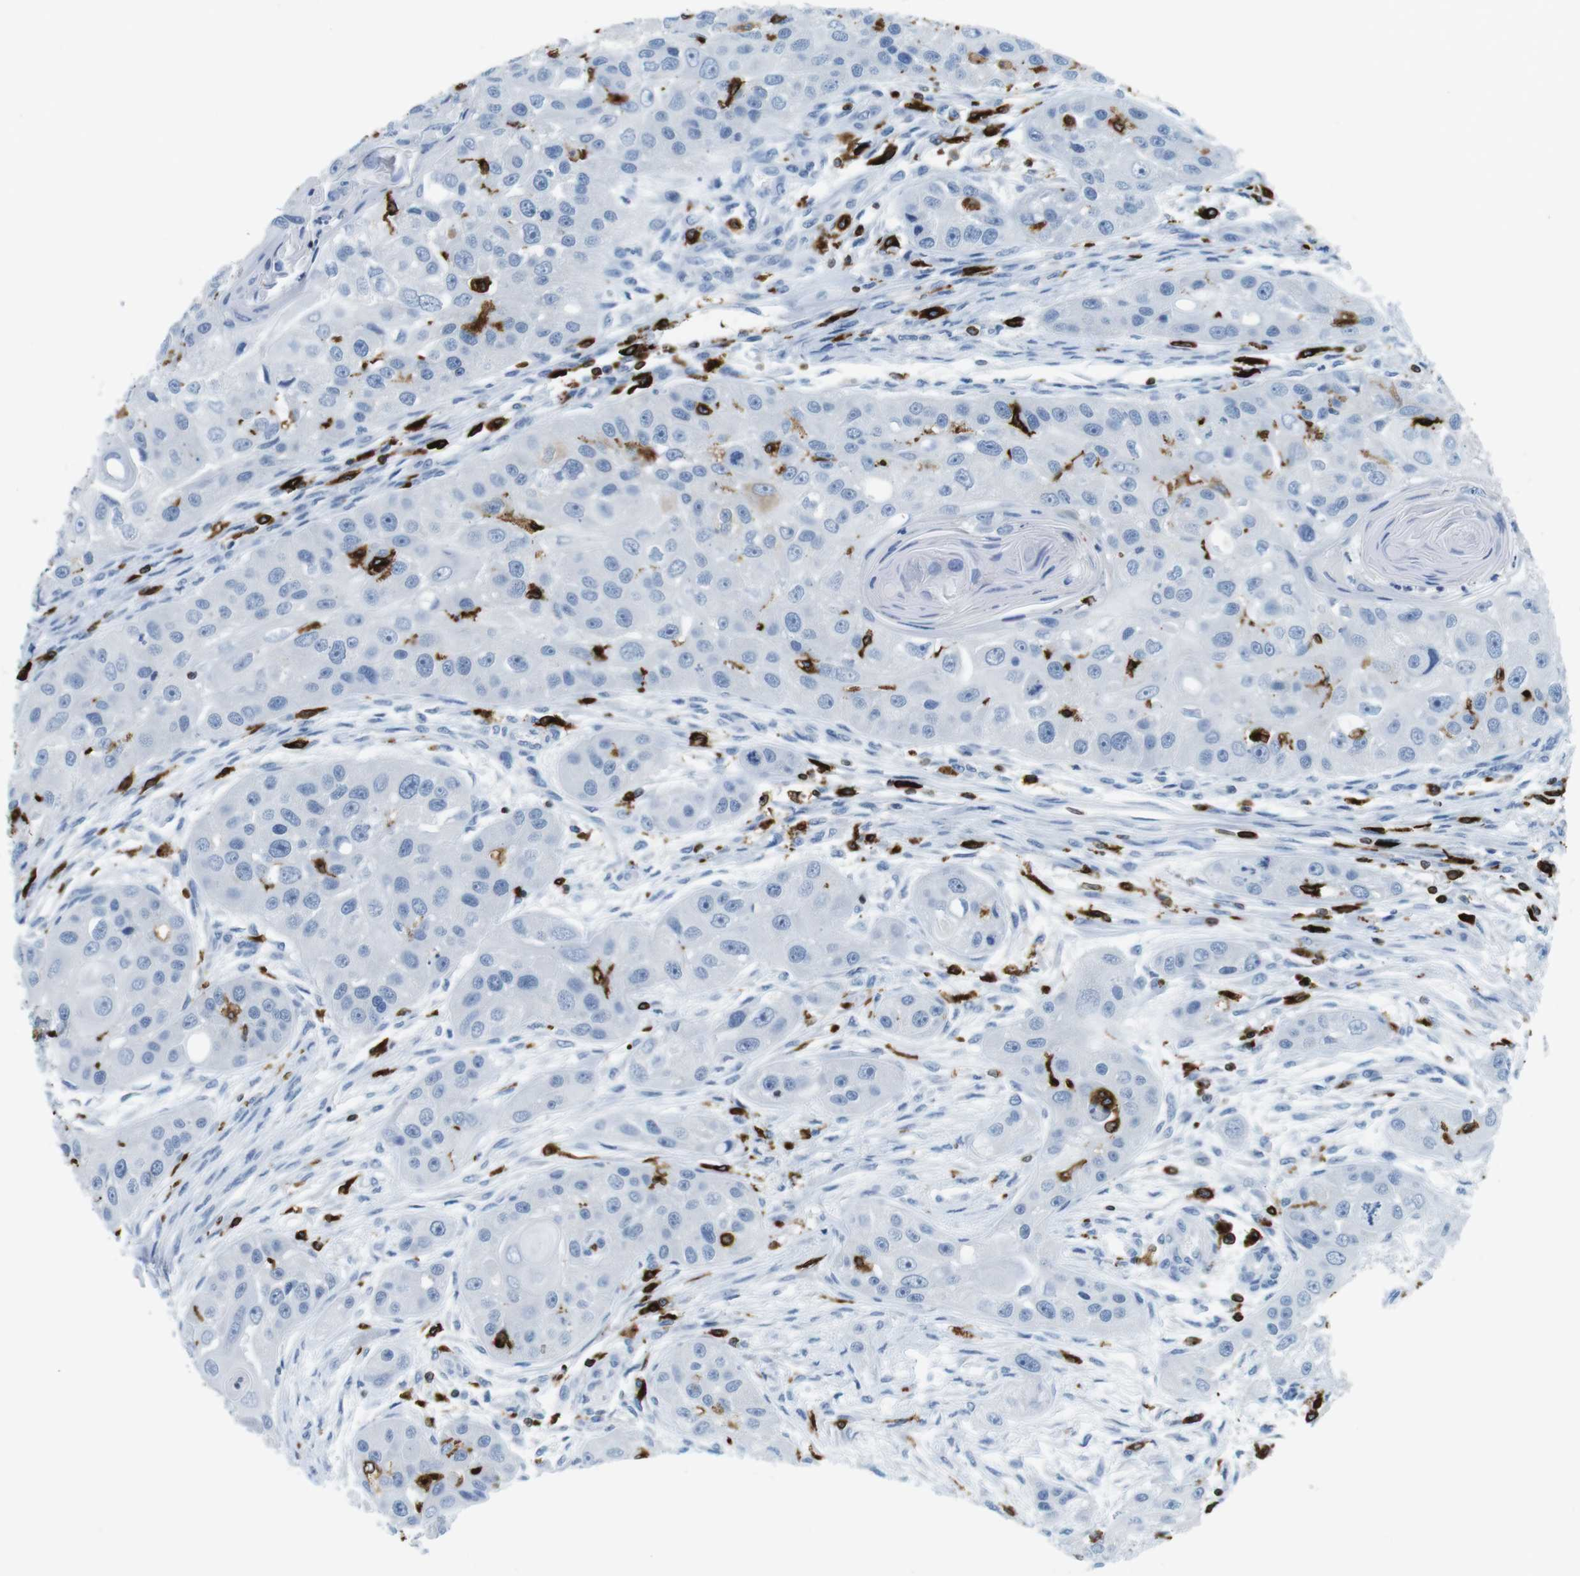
{"staining": {"intensity": "negative", "quantity": "none", "location": "none"}, "tissue": "head and neck cancer", "cell_type": "Tumor cells", "image_type": "cancer", "snomed": [{"axis": "morphology", "description": "Normal tissue, NOS"}, {"axis": "morphology", "description": "Squamous cell carcinoma, NOS"}, {"axis": "topography", "description": "Skeletal muscle"}, {"axis": "topography", "description": "Head-Neck"}], "caption": "Immunohistochemical staining of squamous cell carcinoma (head and neck) demonstrates no significant staining in tumor cells. (Brightfield microscopy of DAB immunohistochemistry at high magnification).", "gene": "CIITA", "patient": {"sex": "male", "age": 51}}